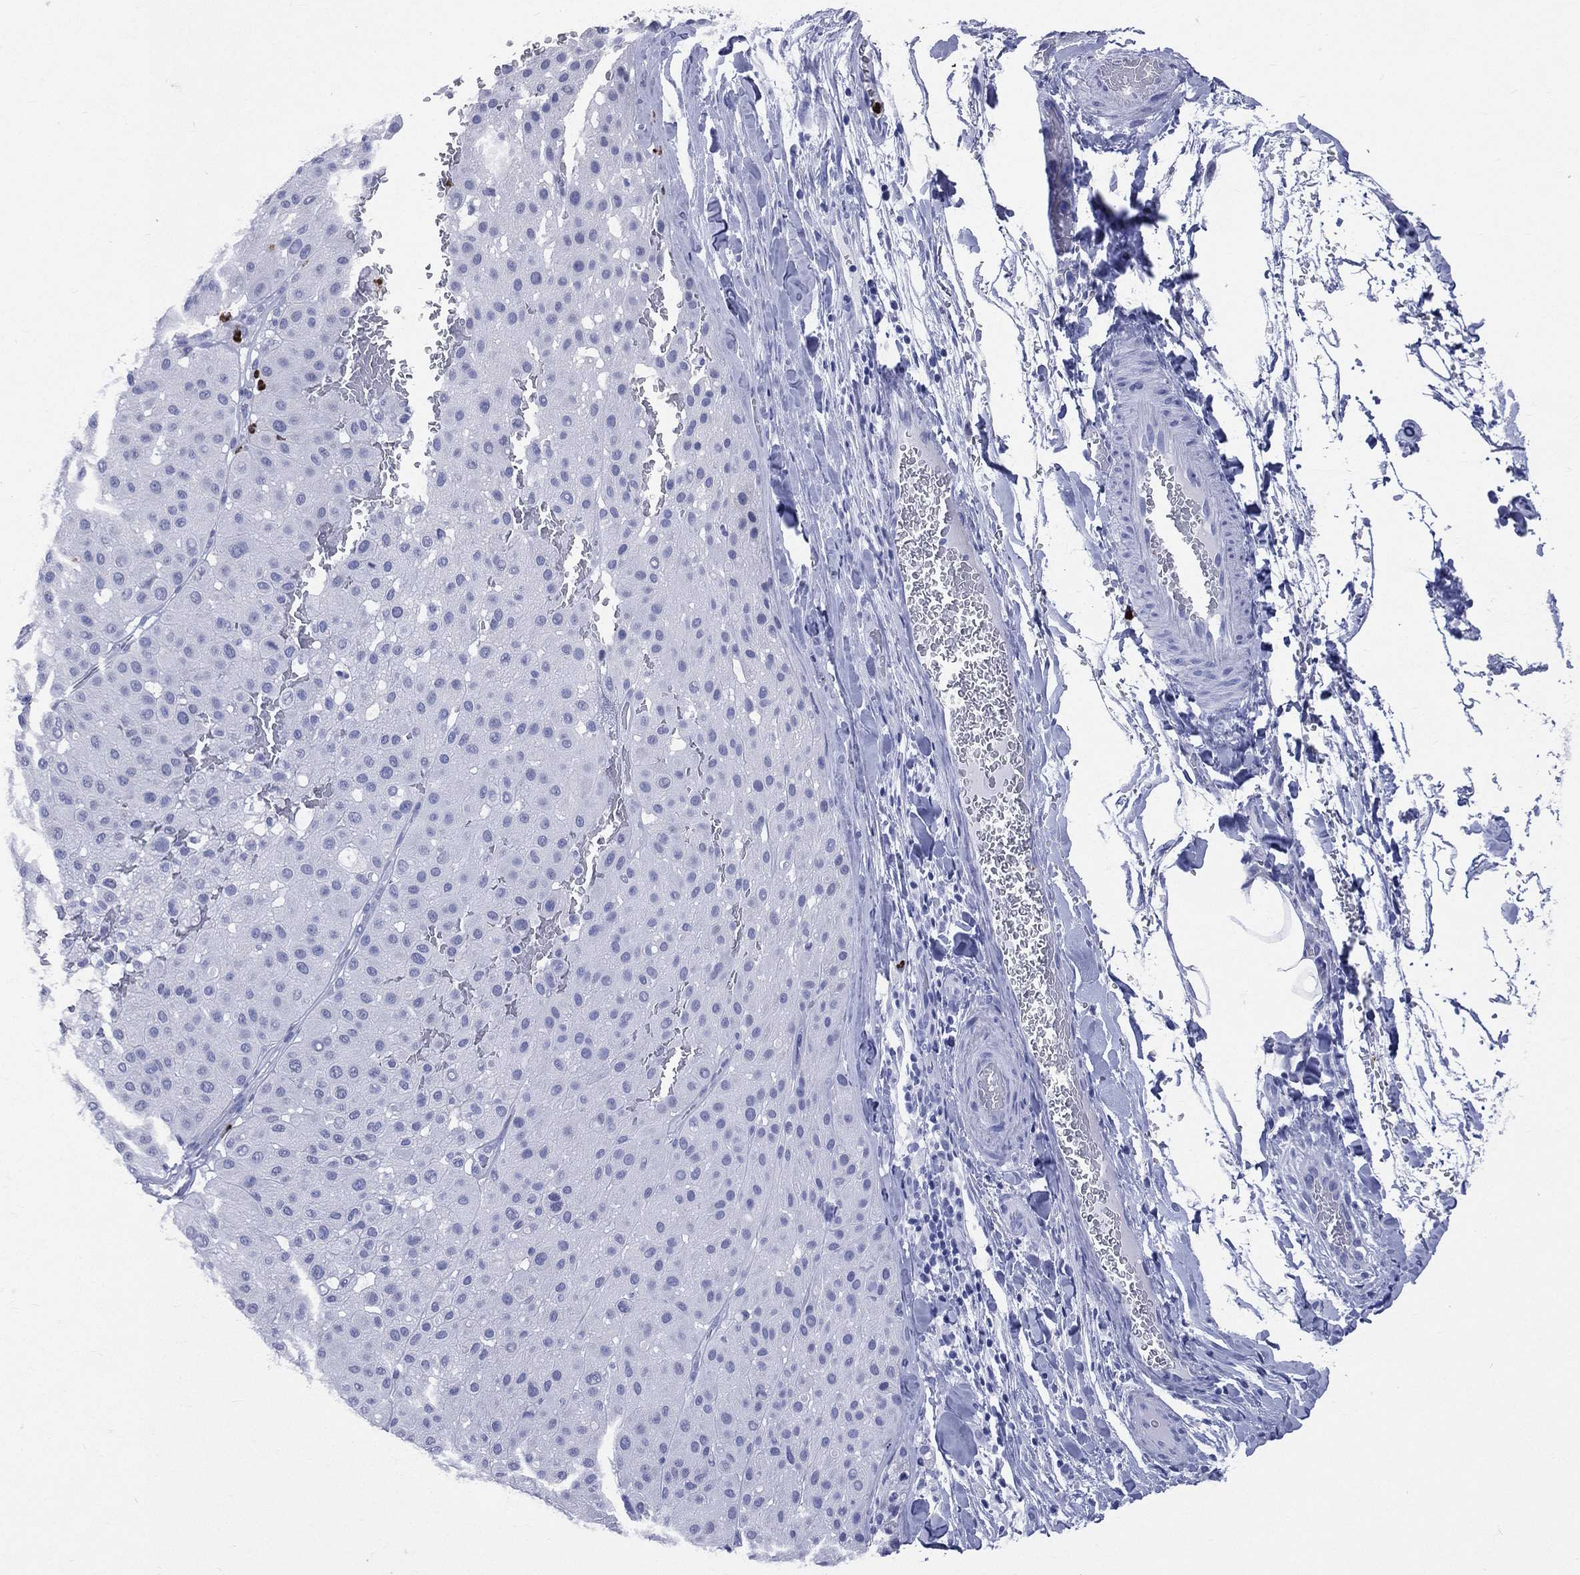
{"staining": {"intensity": "negative", "quantity": "none", "location": "none"}, "tissue": "melanoma", "cell_type": "Tumor cells", "image_type": "cancer", "snomed": [{"axis": "morphology", "description": "Malignant melanoma, Metastatic site"}, {"axis": "topography", "description": "Smooth muscle"}], "caption": "Immunohistochemistry (IHC) histopathology image of neoplastic tissue: malignant melanoma (metastatic site) stained with DAB displays no significant protein positivity in tumor cells. Nuclei are stained in blue.", "gene": "PGLYRP1", "patient": {"sex": "male", "age": 41}}